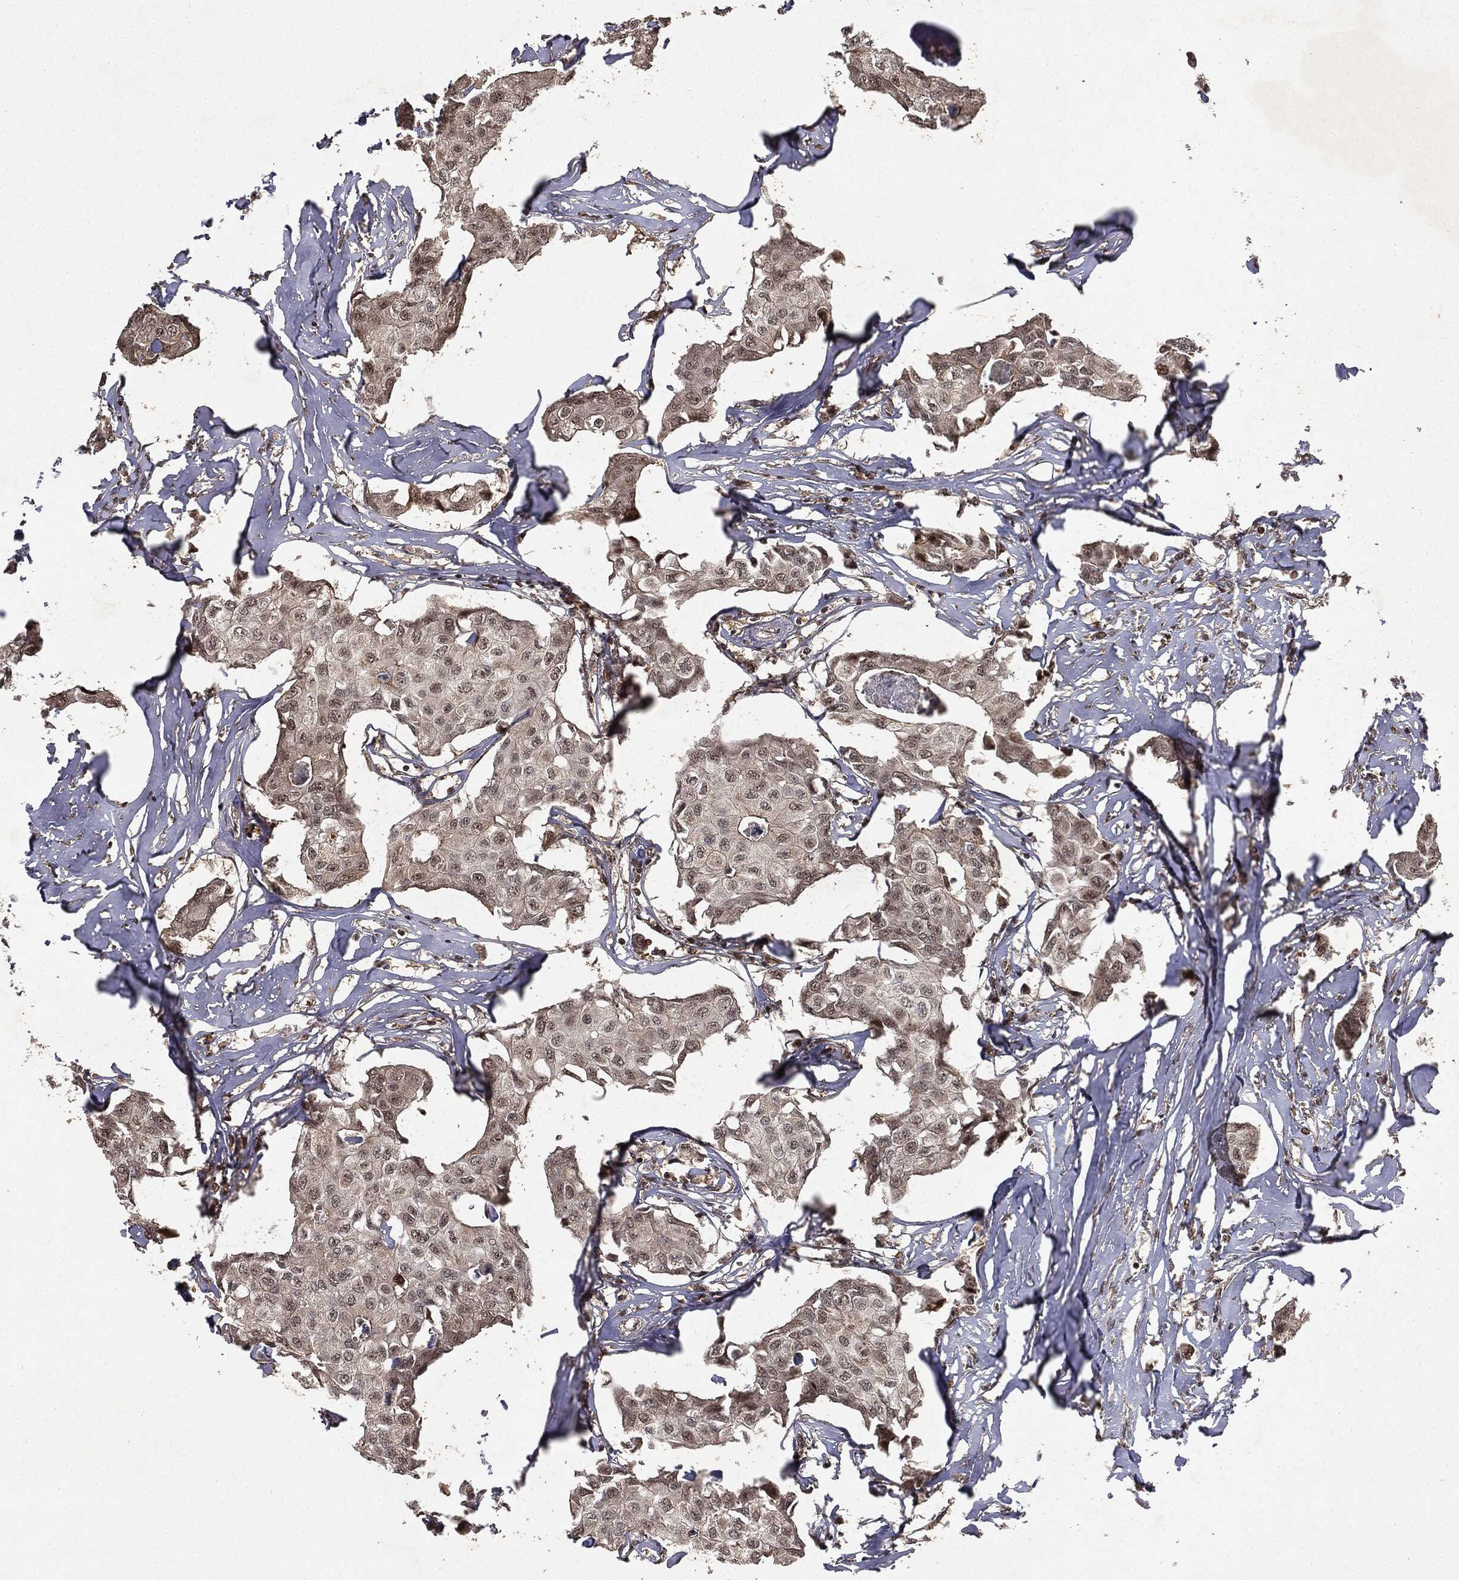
{"staining": {"intensity": "negative", "quantity": "none", "location": "none"}, "tissue": "breast cancer", "cell_type": "Tumor cells", "image_type": "cancer", "snomed": [{"axis": "morphology", "description": "Duct carcinoma"}, {"axis": "topography", "description": "Breast"}], "caption": "Histopathology image shows no protein staining in tumor cells of breast invasive ductal carcinoma tissue.", "gene": "ZNHIT6", "patient": {"sex": "female", "age": 80}}